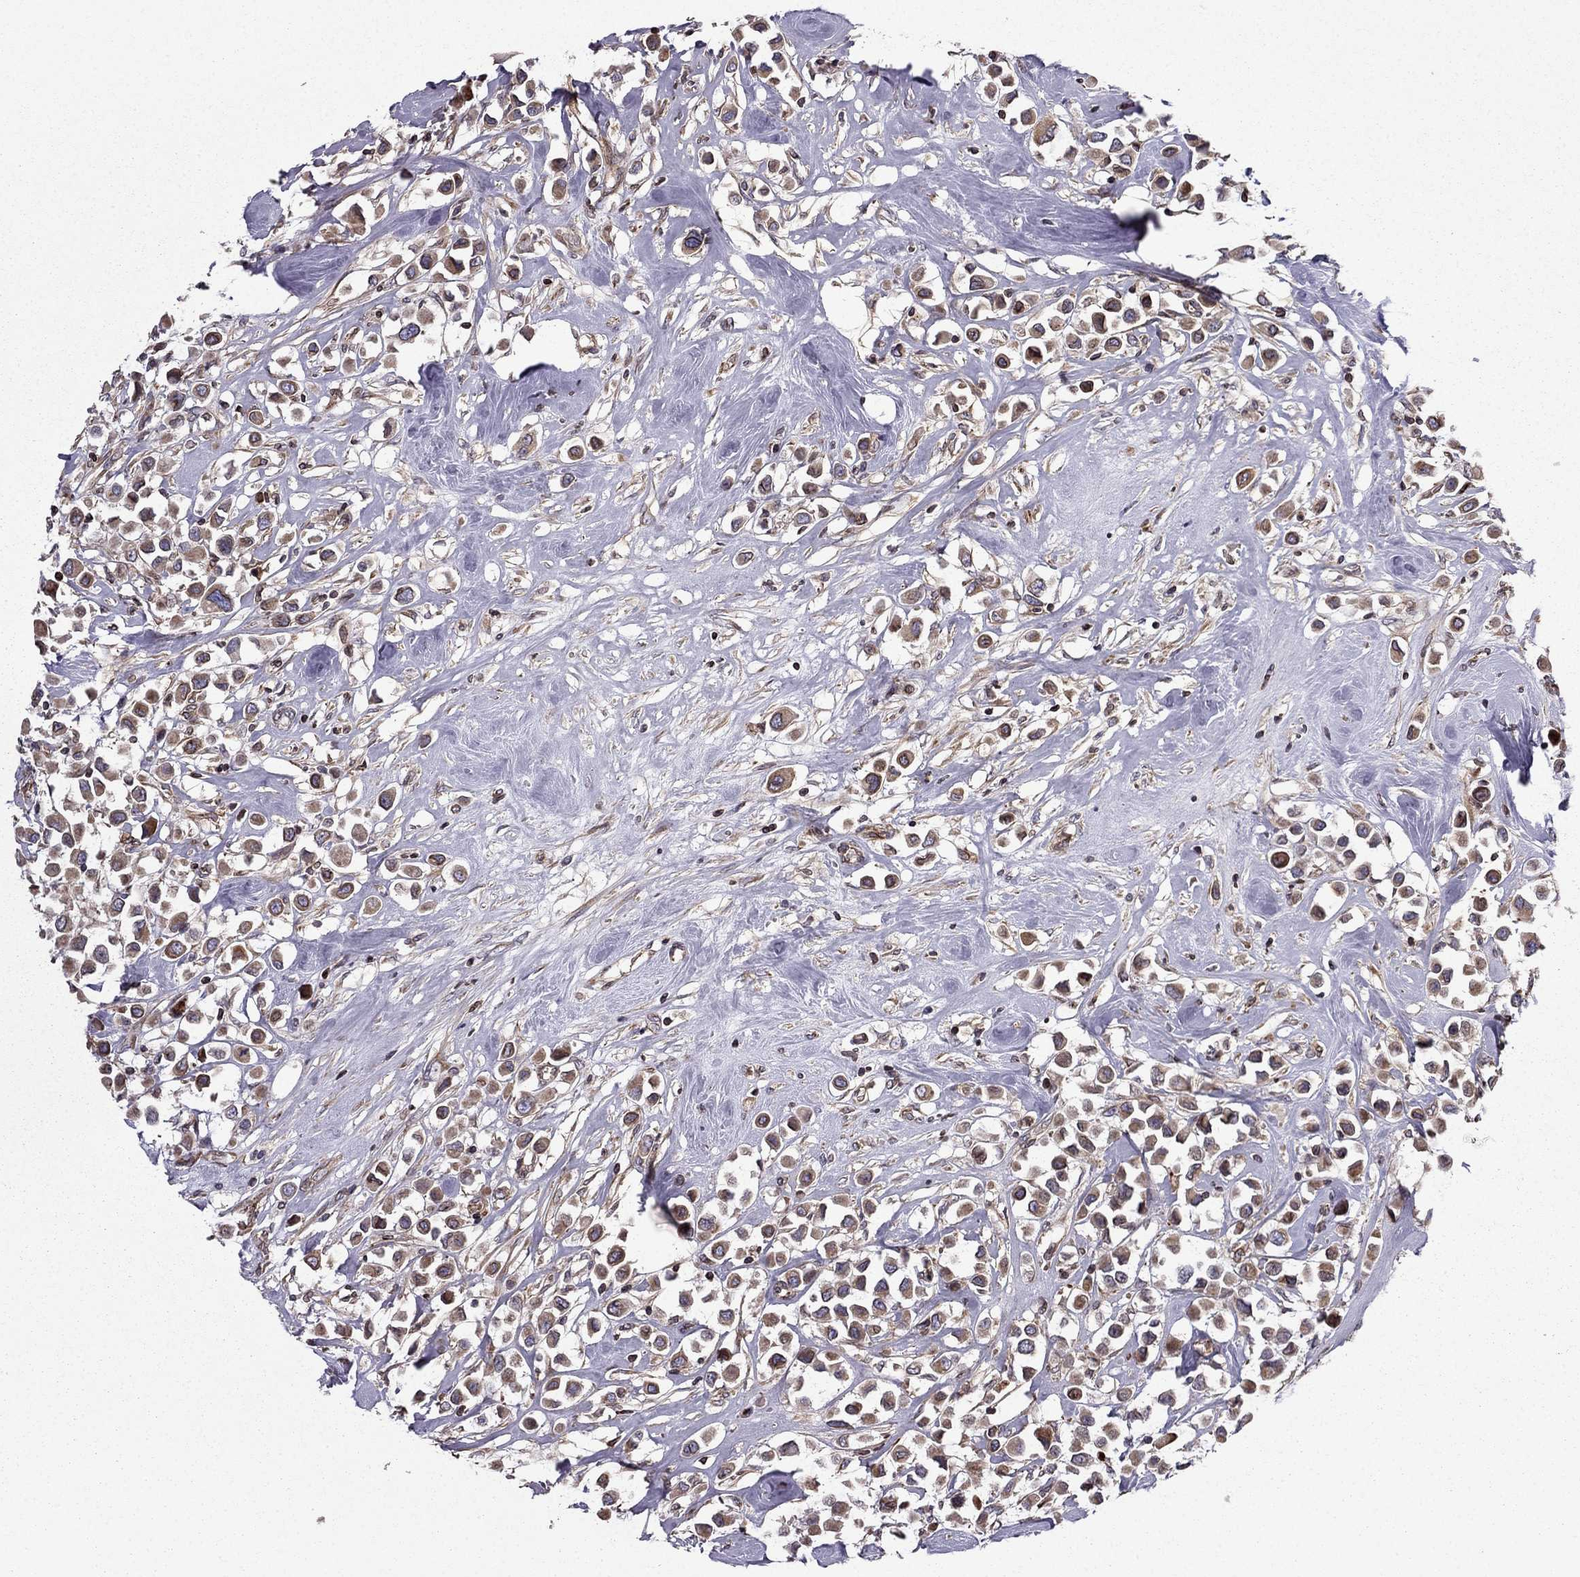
{"staining": {"intensity": "moderate", "quantity": ">75%", "location": "cytoplasmic/membranous"}, "tissue": "breast cancer", "cell_type": "Tumor cells", "image_type": "cancer", "snomed": [{"axis": "morphology", "description": "Duct carcinoma"}, {"axis": "topography", "description": "Breast"}], "caption": "Human infiltrating ductal carcinoma (breast) stained with a protein marker shows moderate staining in tumor cells.", "gene": "CDC42BPA", "patient": {"sex": "female", "age": 61}}